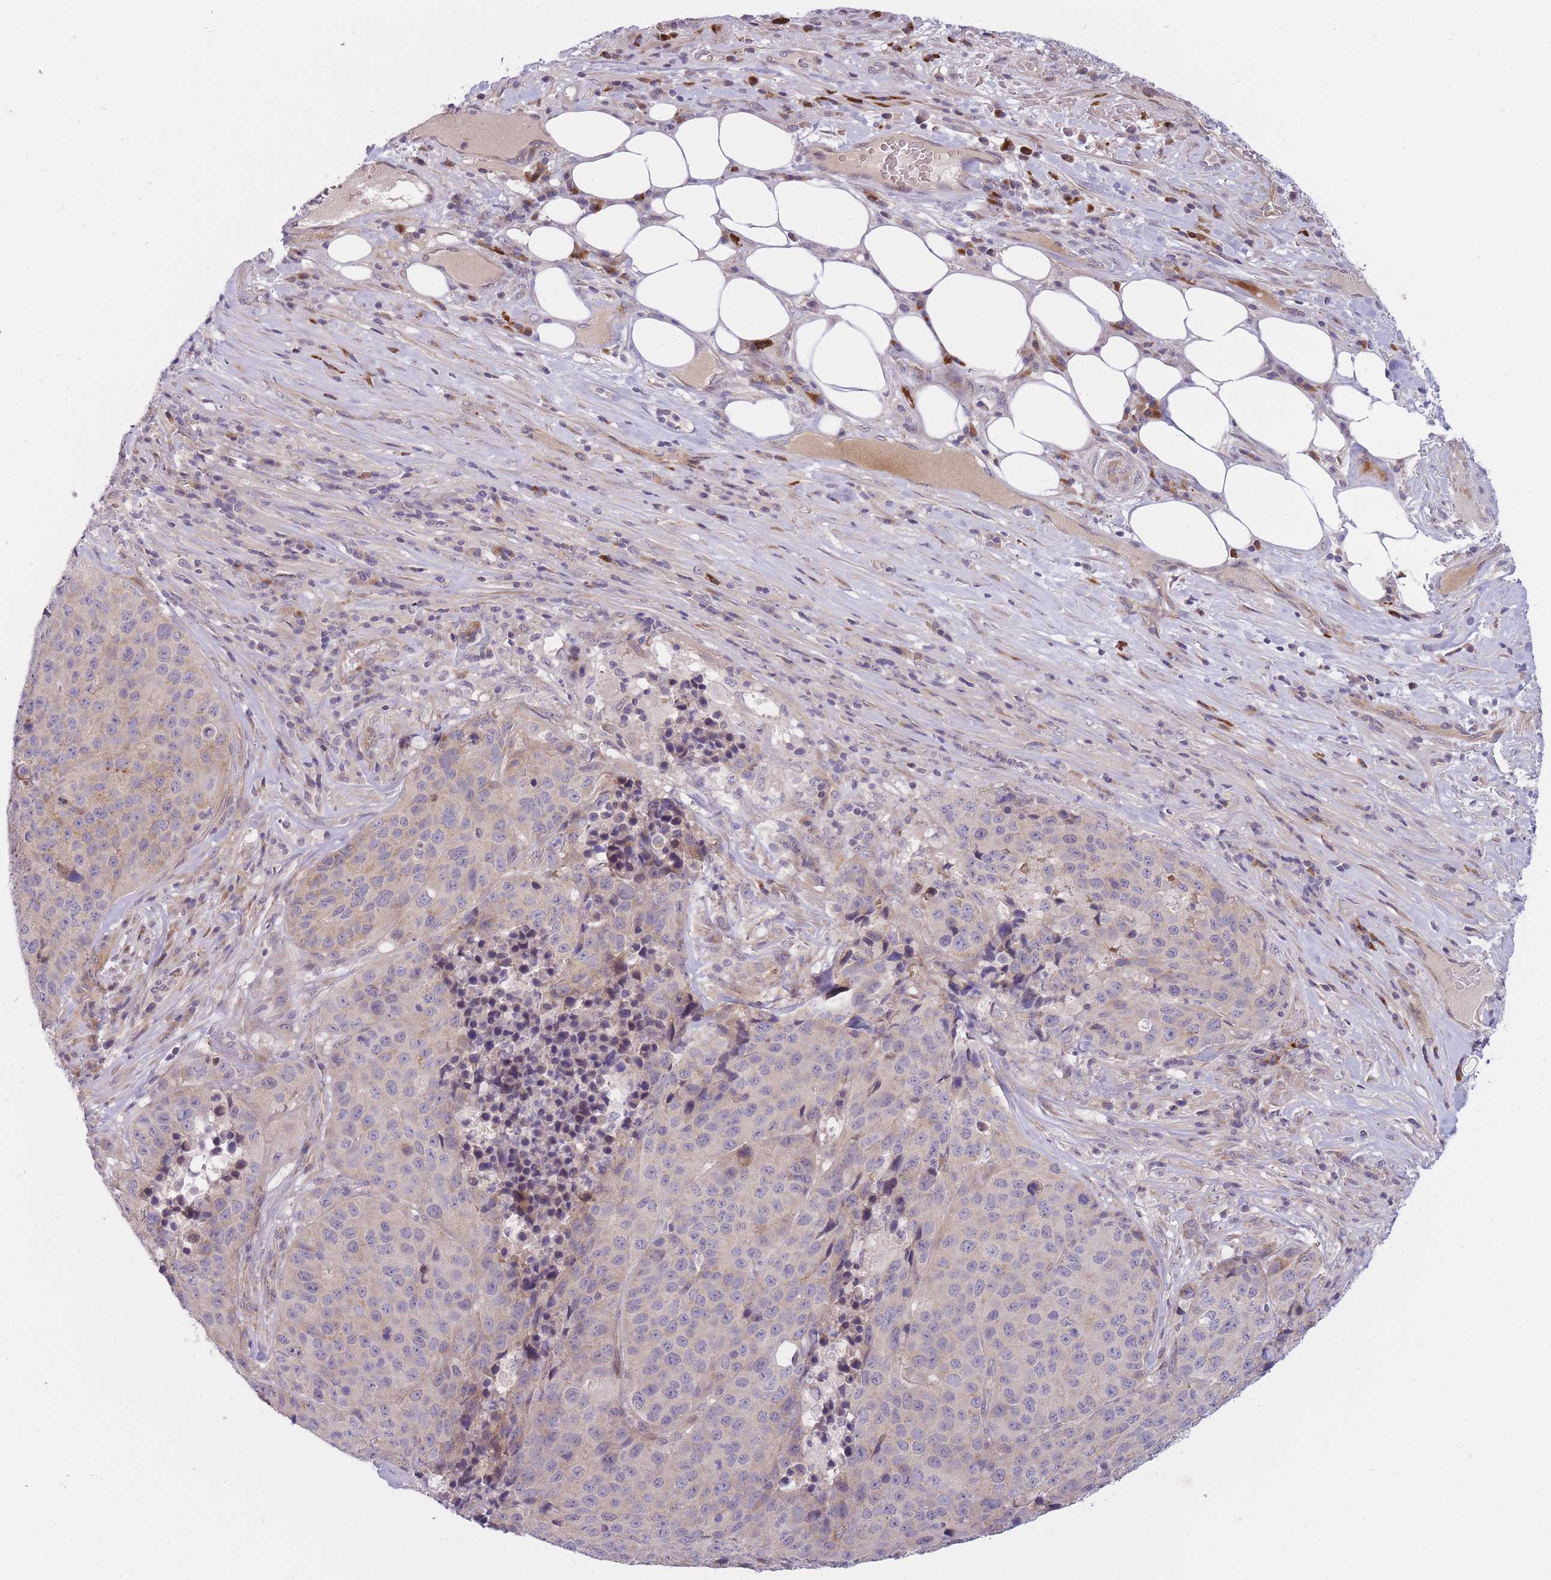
{"staining": {"intensity": "weak", "quantity": "<25%", "location": "cytoplasmic/membranous"}, "tissue": "stomach cancer", "cell_type": "Tumor cells", "image_type": "cancer", "snomed": [{"axis": "morphology", "description": "Adenocarcinoma, NOS"}, {"axis": "topography", "description": "Stomach"}], "caption": "The histopathology image reveals no significant expression in tumor cells of adenocarcinoma (stomach).", "gene": "CDC25B", "patient": {"sex": "male", "age": 71}}